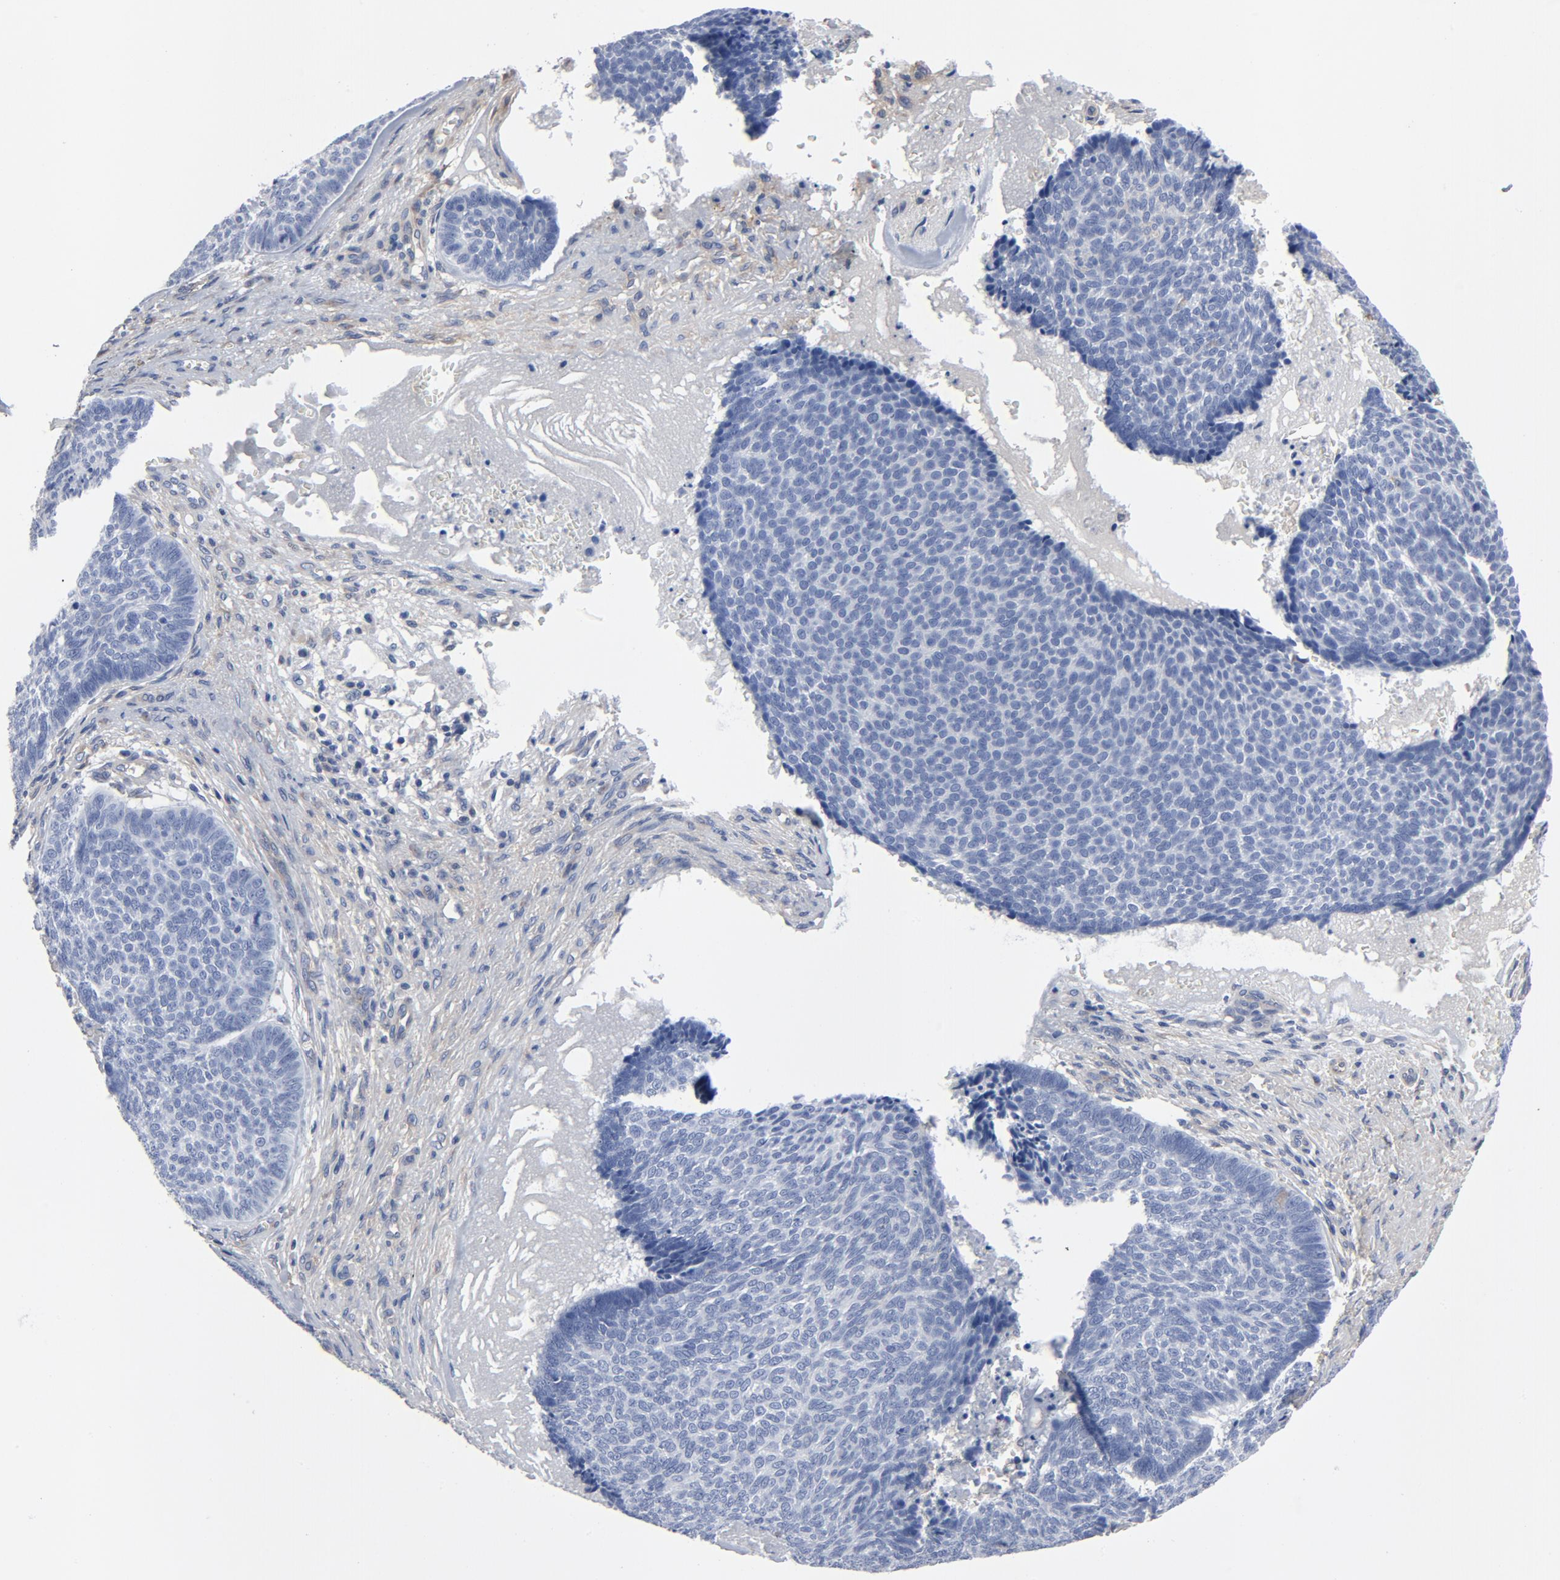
{"staining": {"intensity": "negative", "quantity": "none", "location": "none"}, "tissue": "skin cancer", "cell_type": "Tumor cells", "image_type": "cancer", "snomed": [{"axis": "morphology", "description": "Basal cell carcinoma"}, {"axis": "topography", "description": "Skin"}], "caption": "An immunohistochemistry (IHC) image of skin basal cell carcinoma is shown. There is no staining in tumor cells of skin basal cell carcinoma.", "gene": "DYNLT3", "patient": {"sex": "male", "age": 84}}